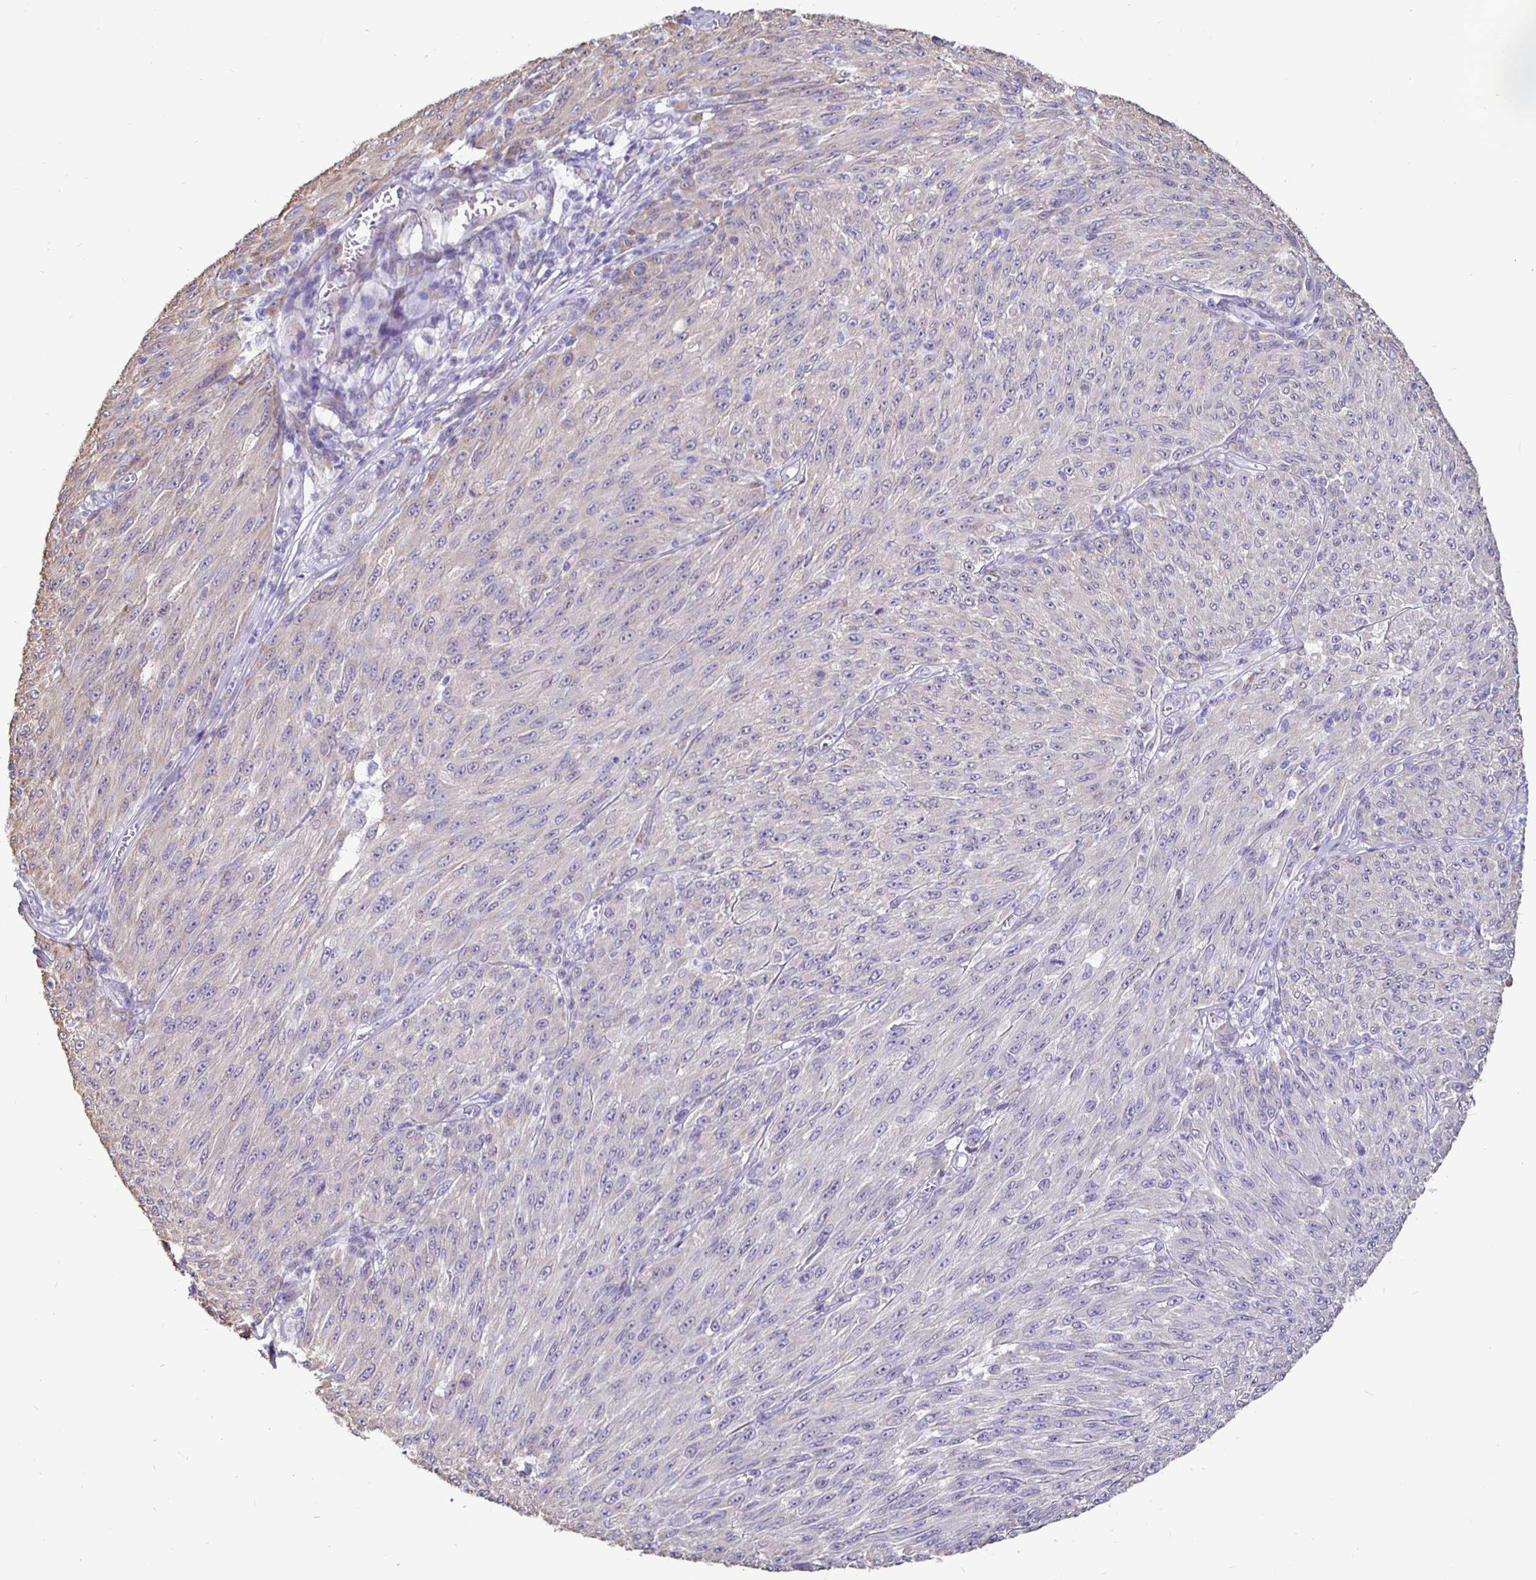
{"staining": {"intensity": "negative", "quantity": "none", "location": "none"}, "tissue": "melanoma", "cell_type": "Tumor cells", "image_type": "cancer", "snomed": [{"axis": "morphology", "description": "Malignant melanoma, NOS"}, {"axis": "topography", "description": "Skin"}], "caption": "DAB immunohistochemical staining of melanoma shows no significant expression in tumor cells.", "gene": "DNAI2", "patient": {"sex": "male", "age": 85}}